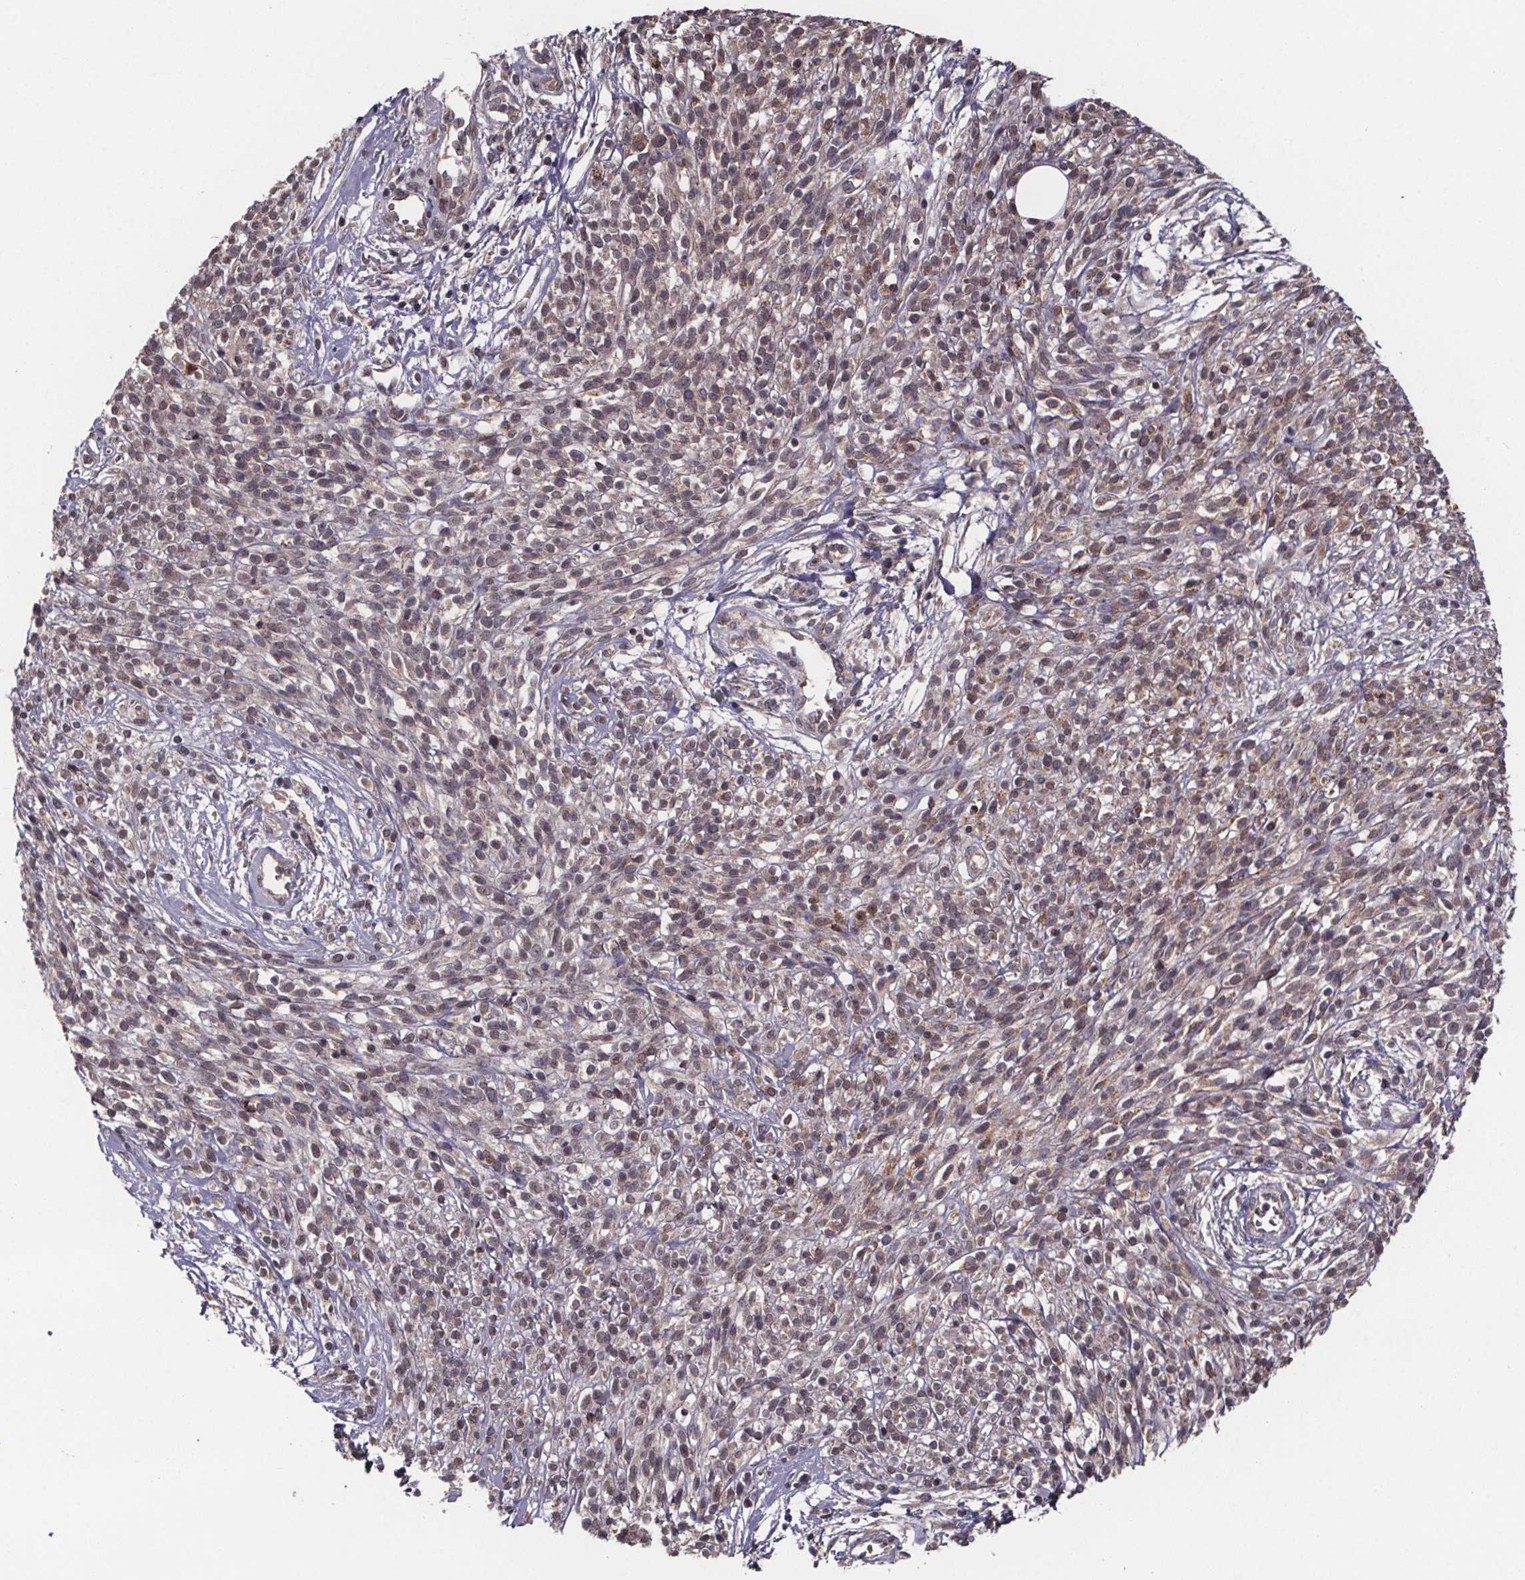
{"staining": {"intensity": "moderate", "quantity": ">75%", "location": "cytoplasmic/membranous,nuclear"}, "tissue": "melanoma", "cell_type": "Tumor cells", "image_type": "cancer", "snomed": [{"axis": "morphology", "description": "Malignant melanoma, NOS"}, {"axis": "topography", "description": "Skin"}, {"axis": "topography", "description": "Skin of trunk"}], "caption": "An image of human melanoma stained for a protein reveals moderate cytoplasmic/membranous and nuclear brown staining in tumor cells. Immunohistochemistry (ihc) stains the protein in brown and the nuclei are stained blue.", "gene": "SAT1", "patient": {"sex": "male", "age": 74}}